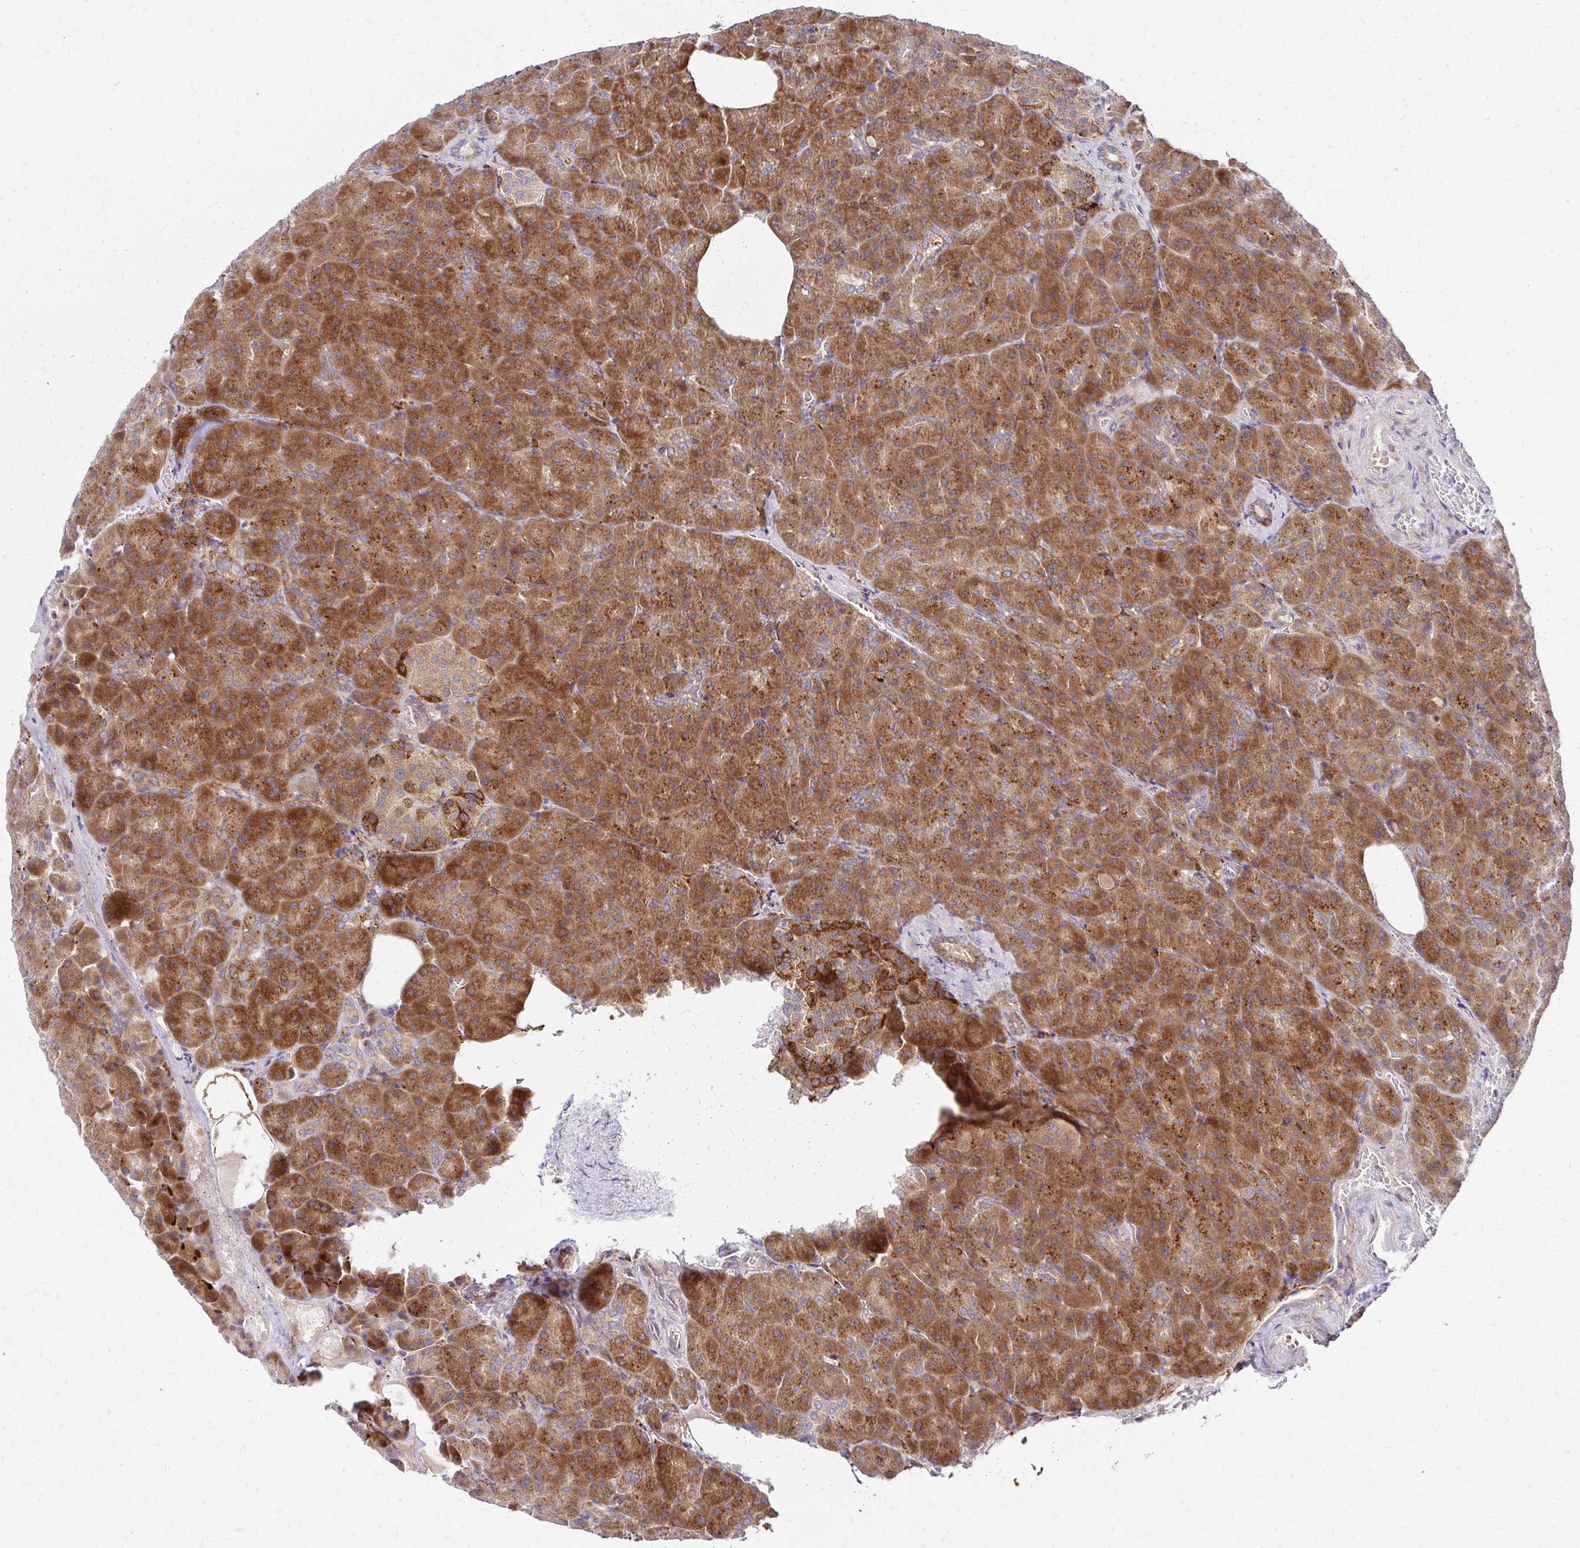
{"staining": {"intensity": "strong", "quantity": "25%-75%", "location": "cytoplasmic/membranous"}, "tissue": "pancreas", "cell_type": "Exocrine glandular cells", "image_type": "normal", "snomed": [{"axis": "morphology", "description": "Normal tissue, NOS"}, {"axis": "topography", "description": "Pancreas"}], "caption": "Strong cytoplasmic/membranous positivity is seen in approximately 25%-75% of exocrine glandular cells in benign pancreas. (IHC, brightfield microscopy, high magnification).", "gene": "IDUA", "patient": {"sex": "female", "age": 74}}